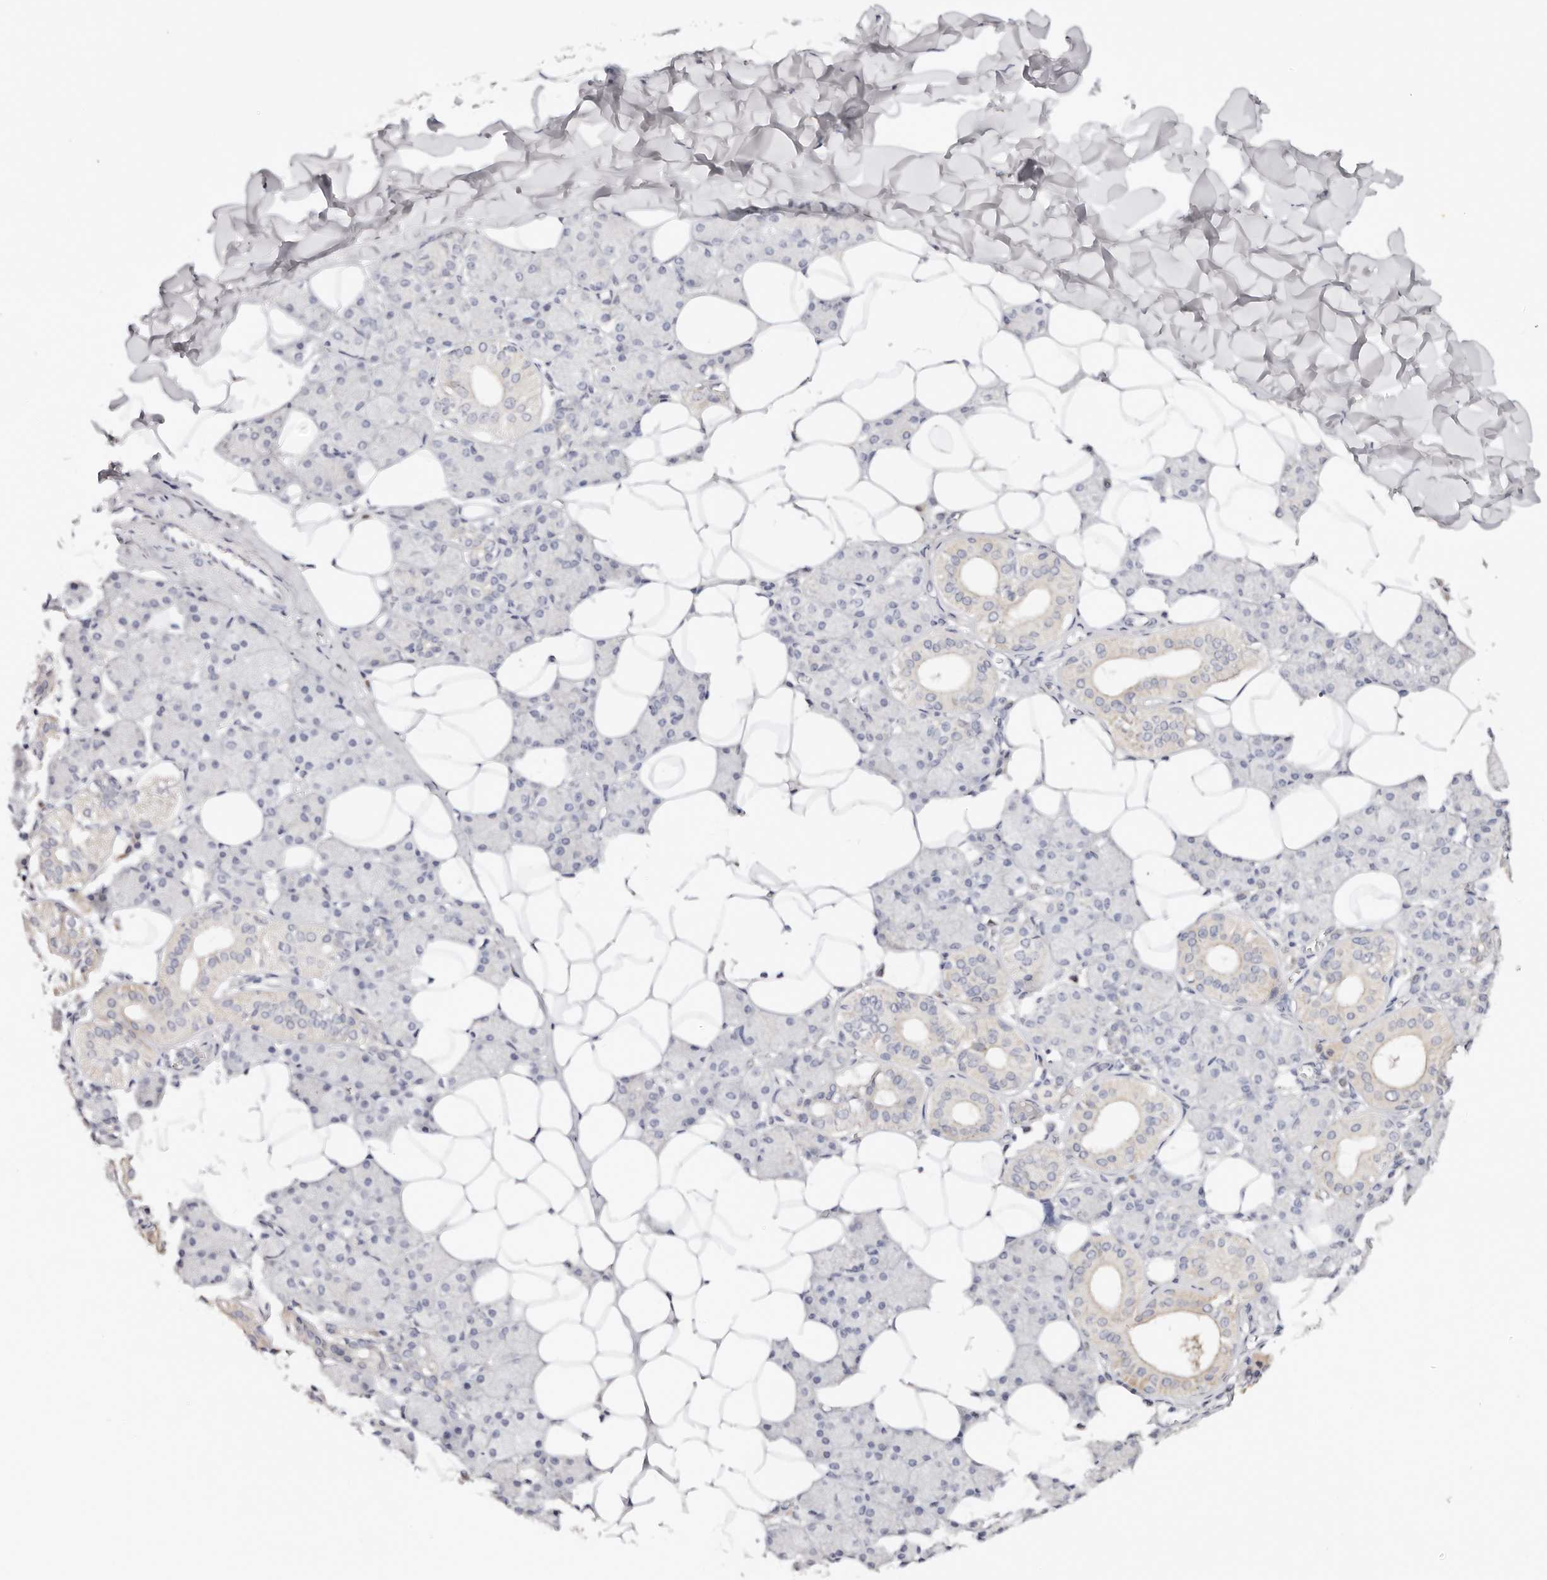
{"staining": {"intensity": "weak", "quantity": "<25%", "location": "cytoplasmic/membranous"}, "tissue": "salivary gland", "cell_type": "Glandular cells", "image_type": "normal", "snomed": [{"axis": "morphology", "description": "Normal tissue, NOS"}, {"axis": "topography", "description": "Salivary gland"}], "caption": "Micrograph shows no significant protein expression in glandular cells of normal salivary gland.", "gene": "DNASE1", "patient": {"sex": "female", "age": 33}}